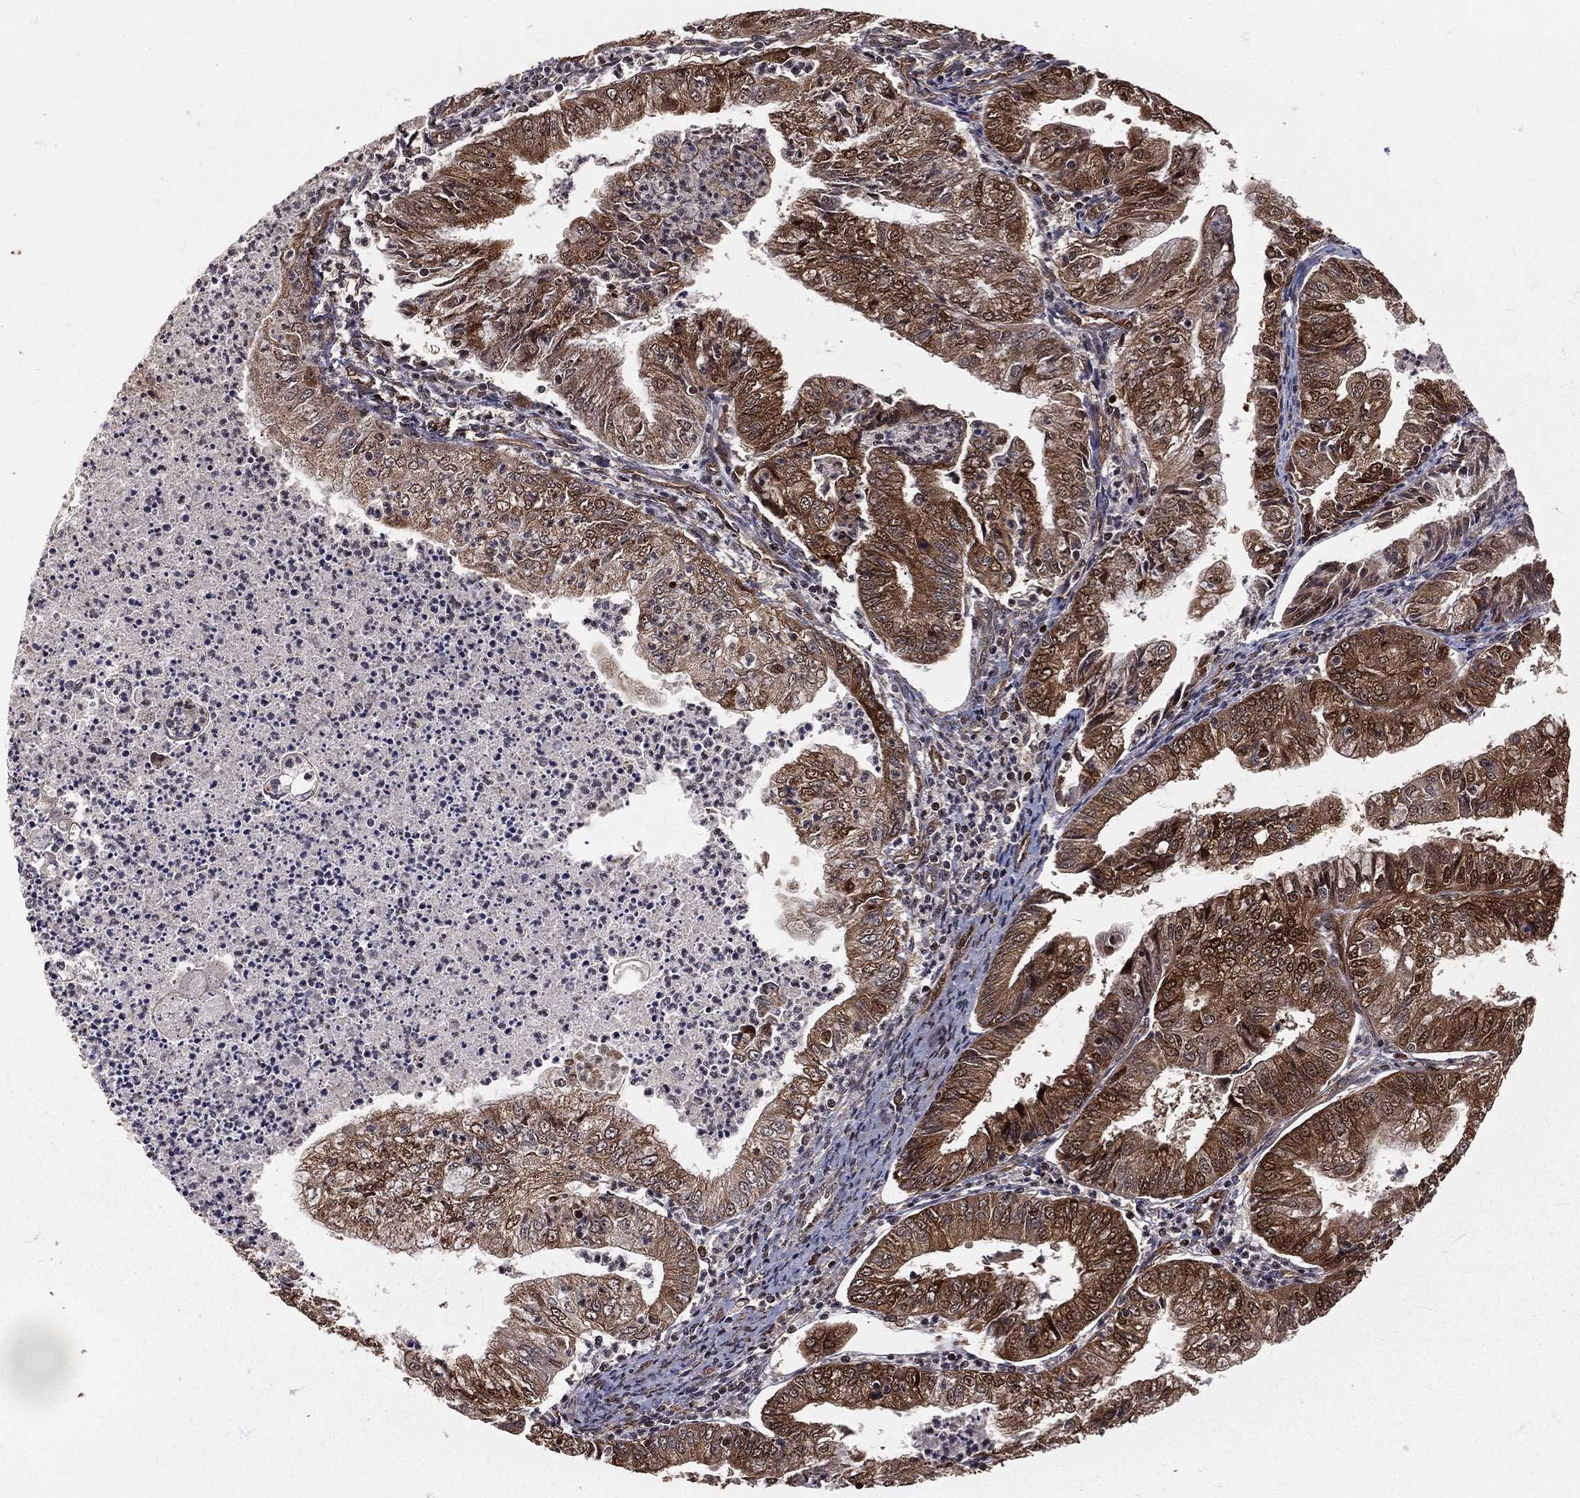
{"staining": {"intensity": "strong", "quantity": "25%-75%", "location": "cytoplasmic/membranous"}, "tissue": "endometrial cancer", "cell_type": "Tumor cells", "image_type": "cancer", "snomed": [{"axis": "morphology", "description": "Adenocarcinoma, NOS"}, {"axis": "topography", "description": "Endometrium"}], "caption": "Strong cytoplasmic/membranous protein expression is present in approximately 25%-75% of tumor cells in endometrial cancer.", "gene": "MAPK1", "patient": {"sex": "female", "age": 55}}